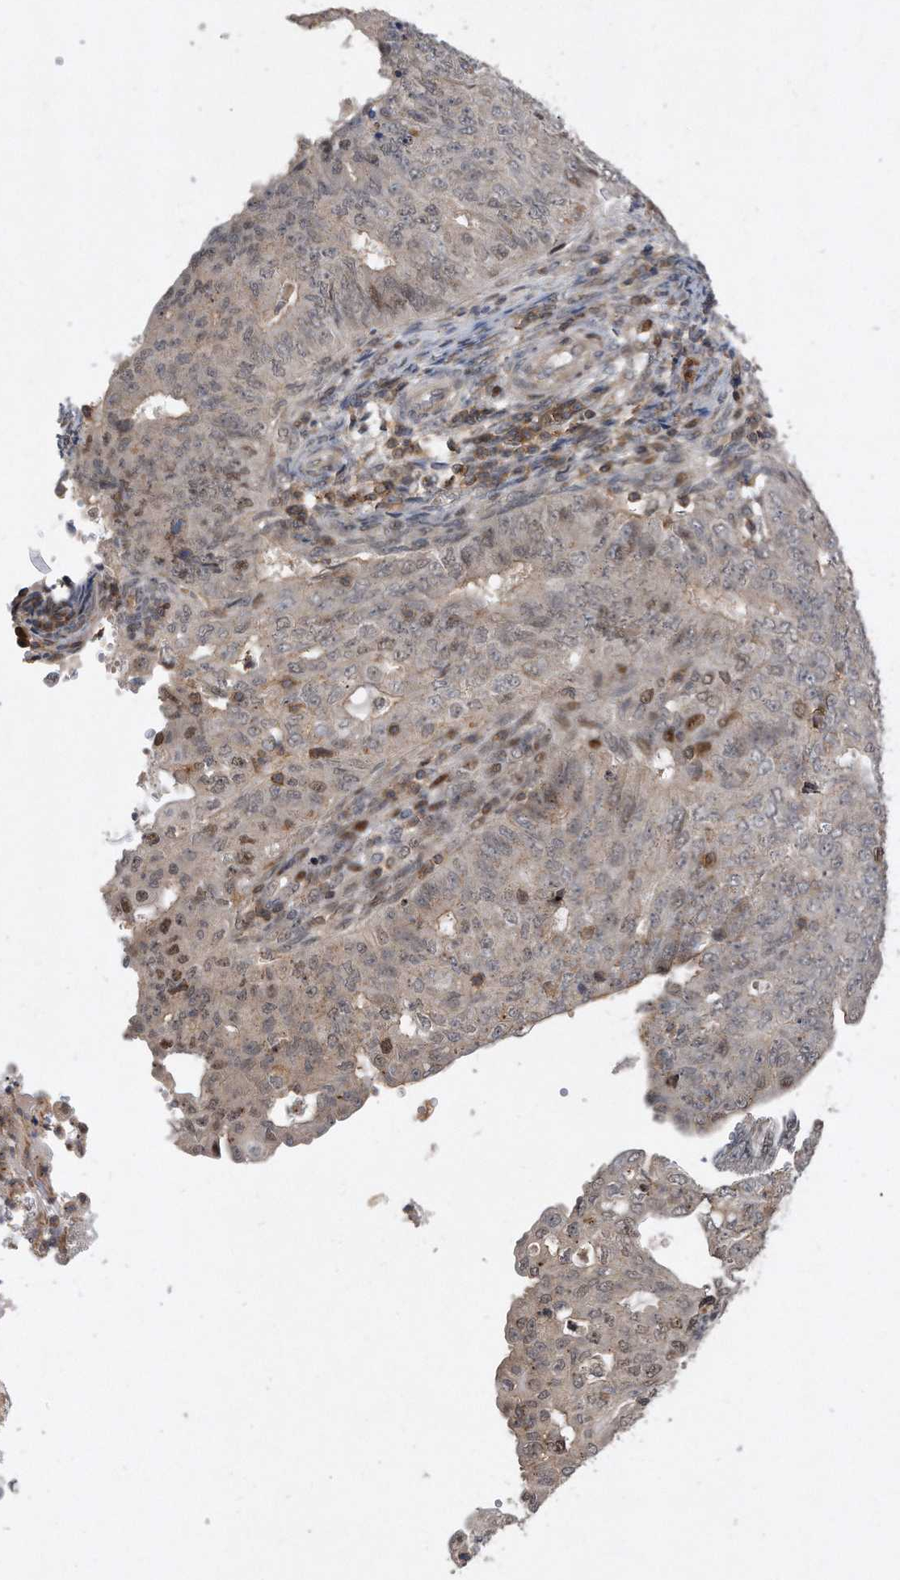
{"staining": {"intensity": "moderate", "quantity": "<25%", "location": "nuclear"}, "tissue": "endometrial cancer", "cell_type": "Tumor cells", "image_type": "cancer", "snomed": [{"axis": "morphology", "description": "Adenocarcinoma, NOS"}, {"axis": "topography", "description": "Endometrium"}], "caption": "This micrograph shows immunohistochemistry (IHC) staining of endometrial cancer (adenocarcinoma), with low moderate nuclear staining in about <25% of tumor cells.", "gene": "PGBD2", "patient": {"sex": "female", "age": 32}}